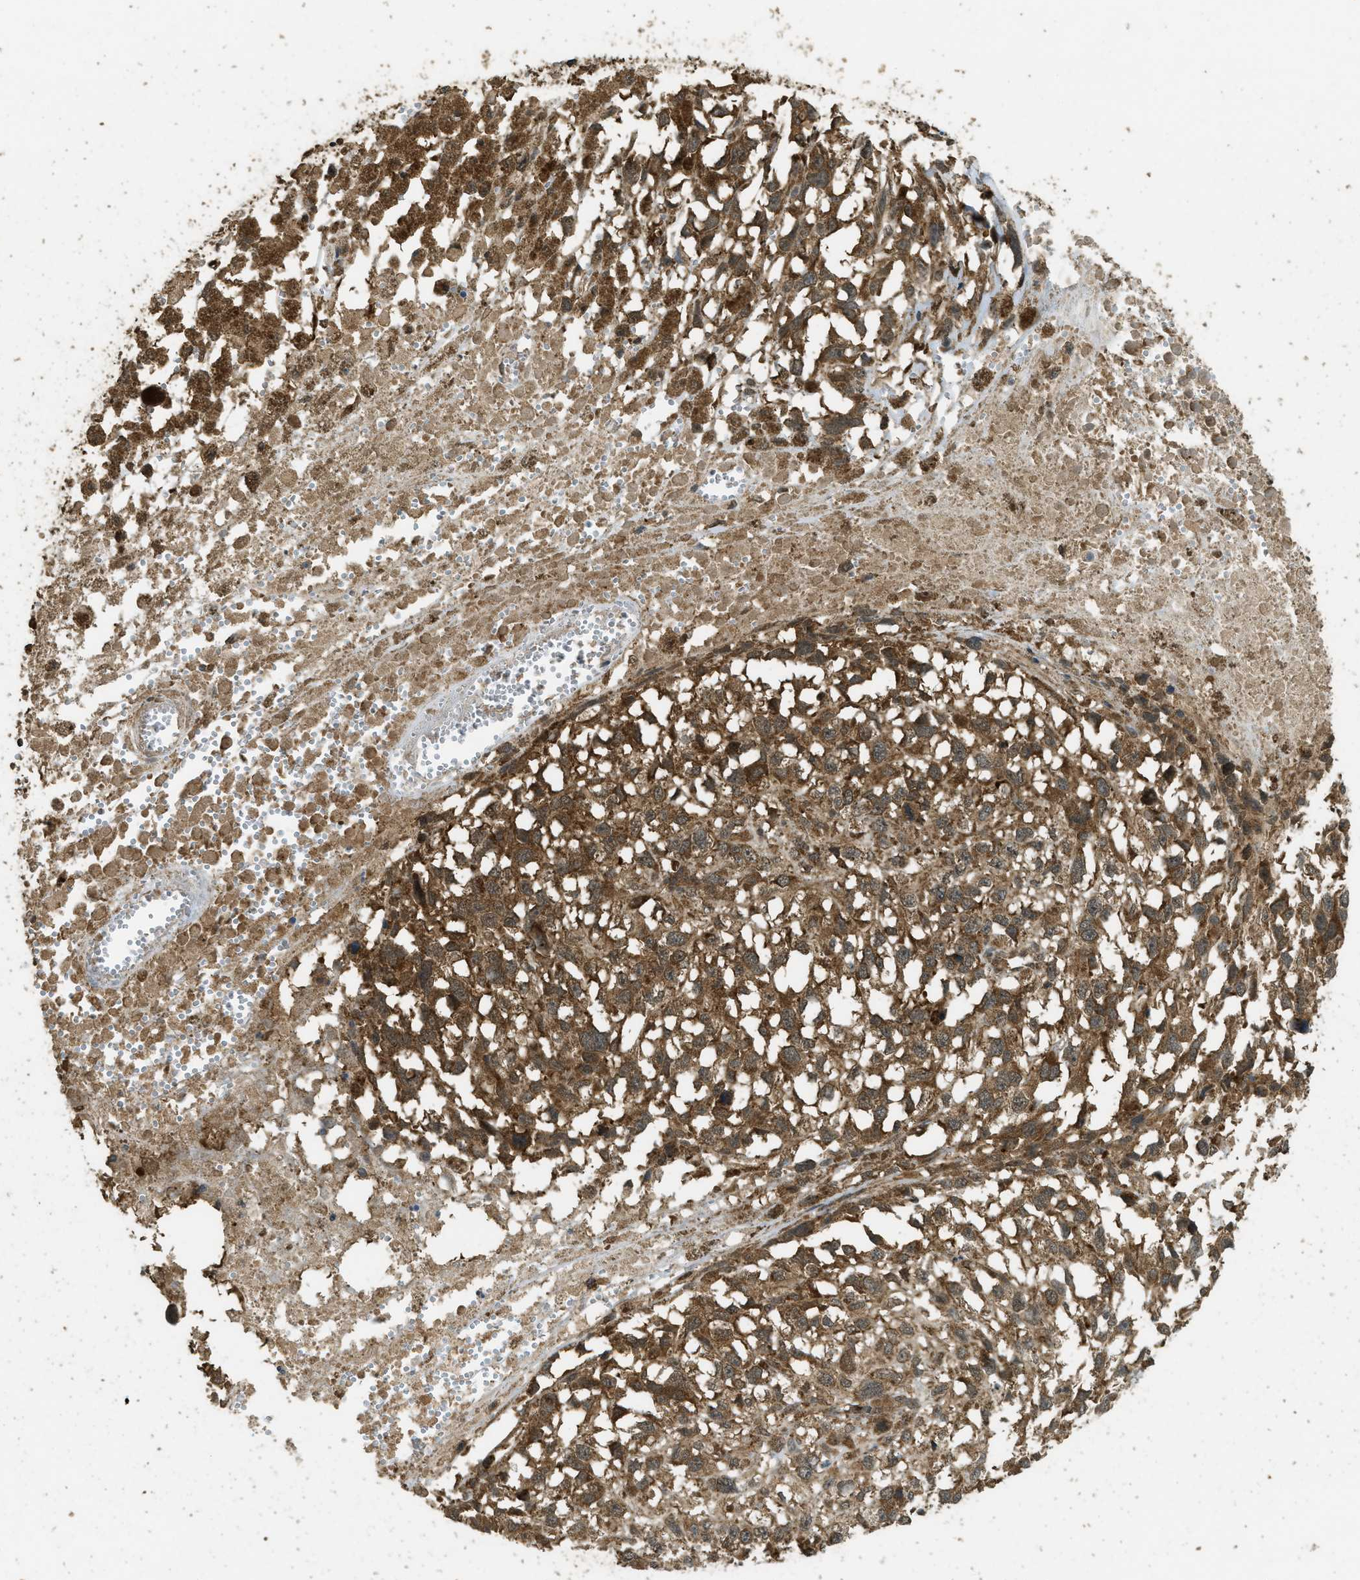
{"staining": {"intensity": "moderate", "quantity": ">75%", "location": "cytoplasmic/membranous"}, "tissue": "melanoma", "cell_type": "Tumor cells", "image_type": "cancer", "snomed": [{"axis": "morphology", "description": "Malignant melanoma, Metastatic site"}, {"axis": "topography", "description": "Lymph node"}], "caption": "Immunohistochemistry (IHC) image of melanoma stained for a protein (brown), which demonstrates medium levels of moderate cytoplasmic/membranous staining in about >75% of tumor cells.", "gene": "CTPS1", "patient": {"sex": "male", "age": 59}}